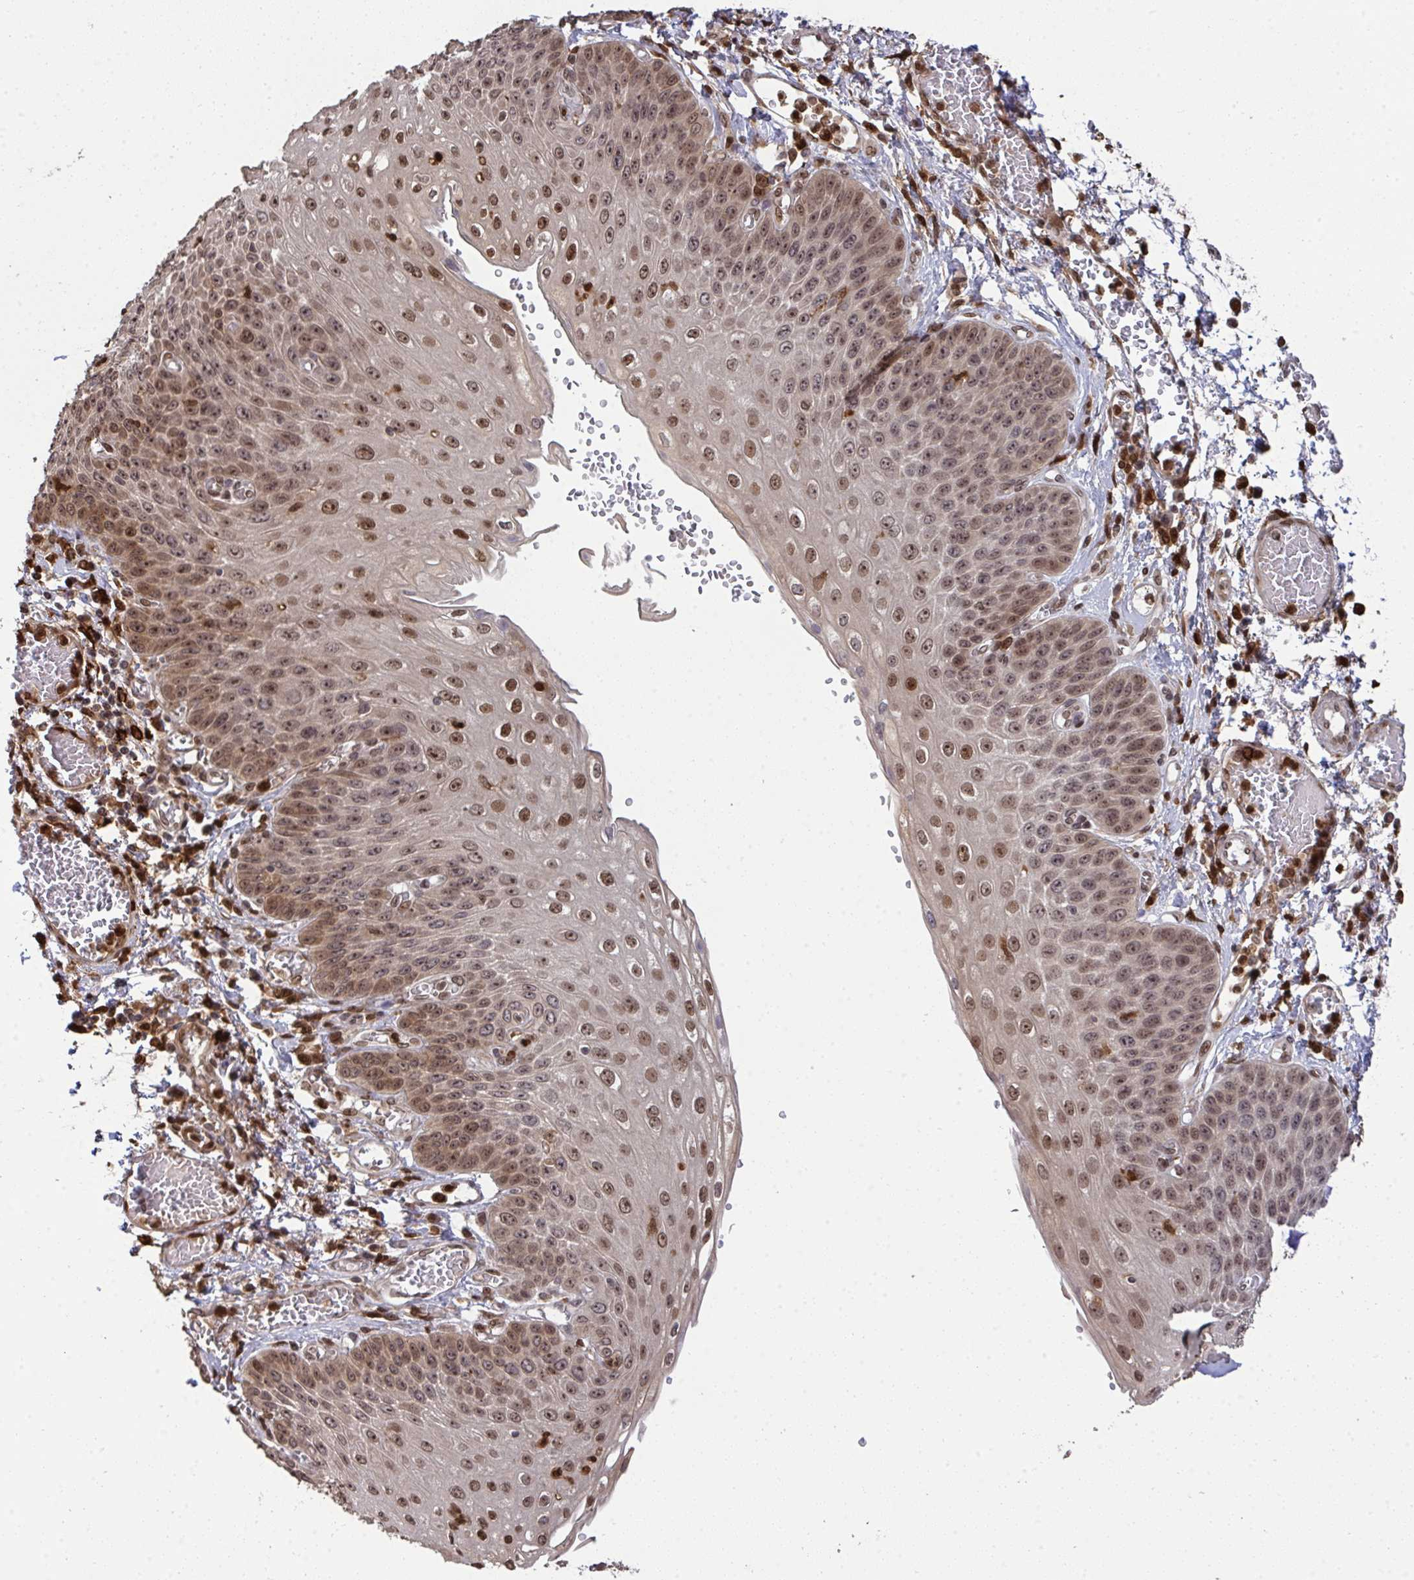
{"staining": {"intensity": "strong", "quantity": ">75%", "location": "nuclear"}, "tissue": "esophagus", "cell_type": "Squamous epithelial cells", "image_type": "normal", "snomed": [{"axis": "morphology", "description": "Normal tissue, NOS"}, {"axis": "morphology", "description": "Adenocarcinoma, NOS"}, {"axis": "topography", "description": "Esophagus"}], "caption": "A micrograph of human esophagus stained for a protein demonstrates strong nuclear brown staining in squamous epithelial cells. The protein of interest is stained brown, and the nuclei are stained in blue (DAB (3,3'-diaminobenzidine) IHC with brightfield microscopy, high magnification).", "gene": "UXT", "patient": {"sex": "male", "age": 81}}